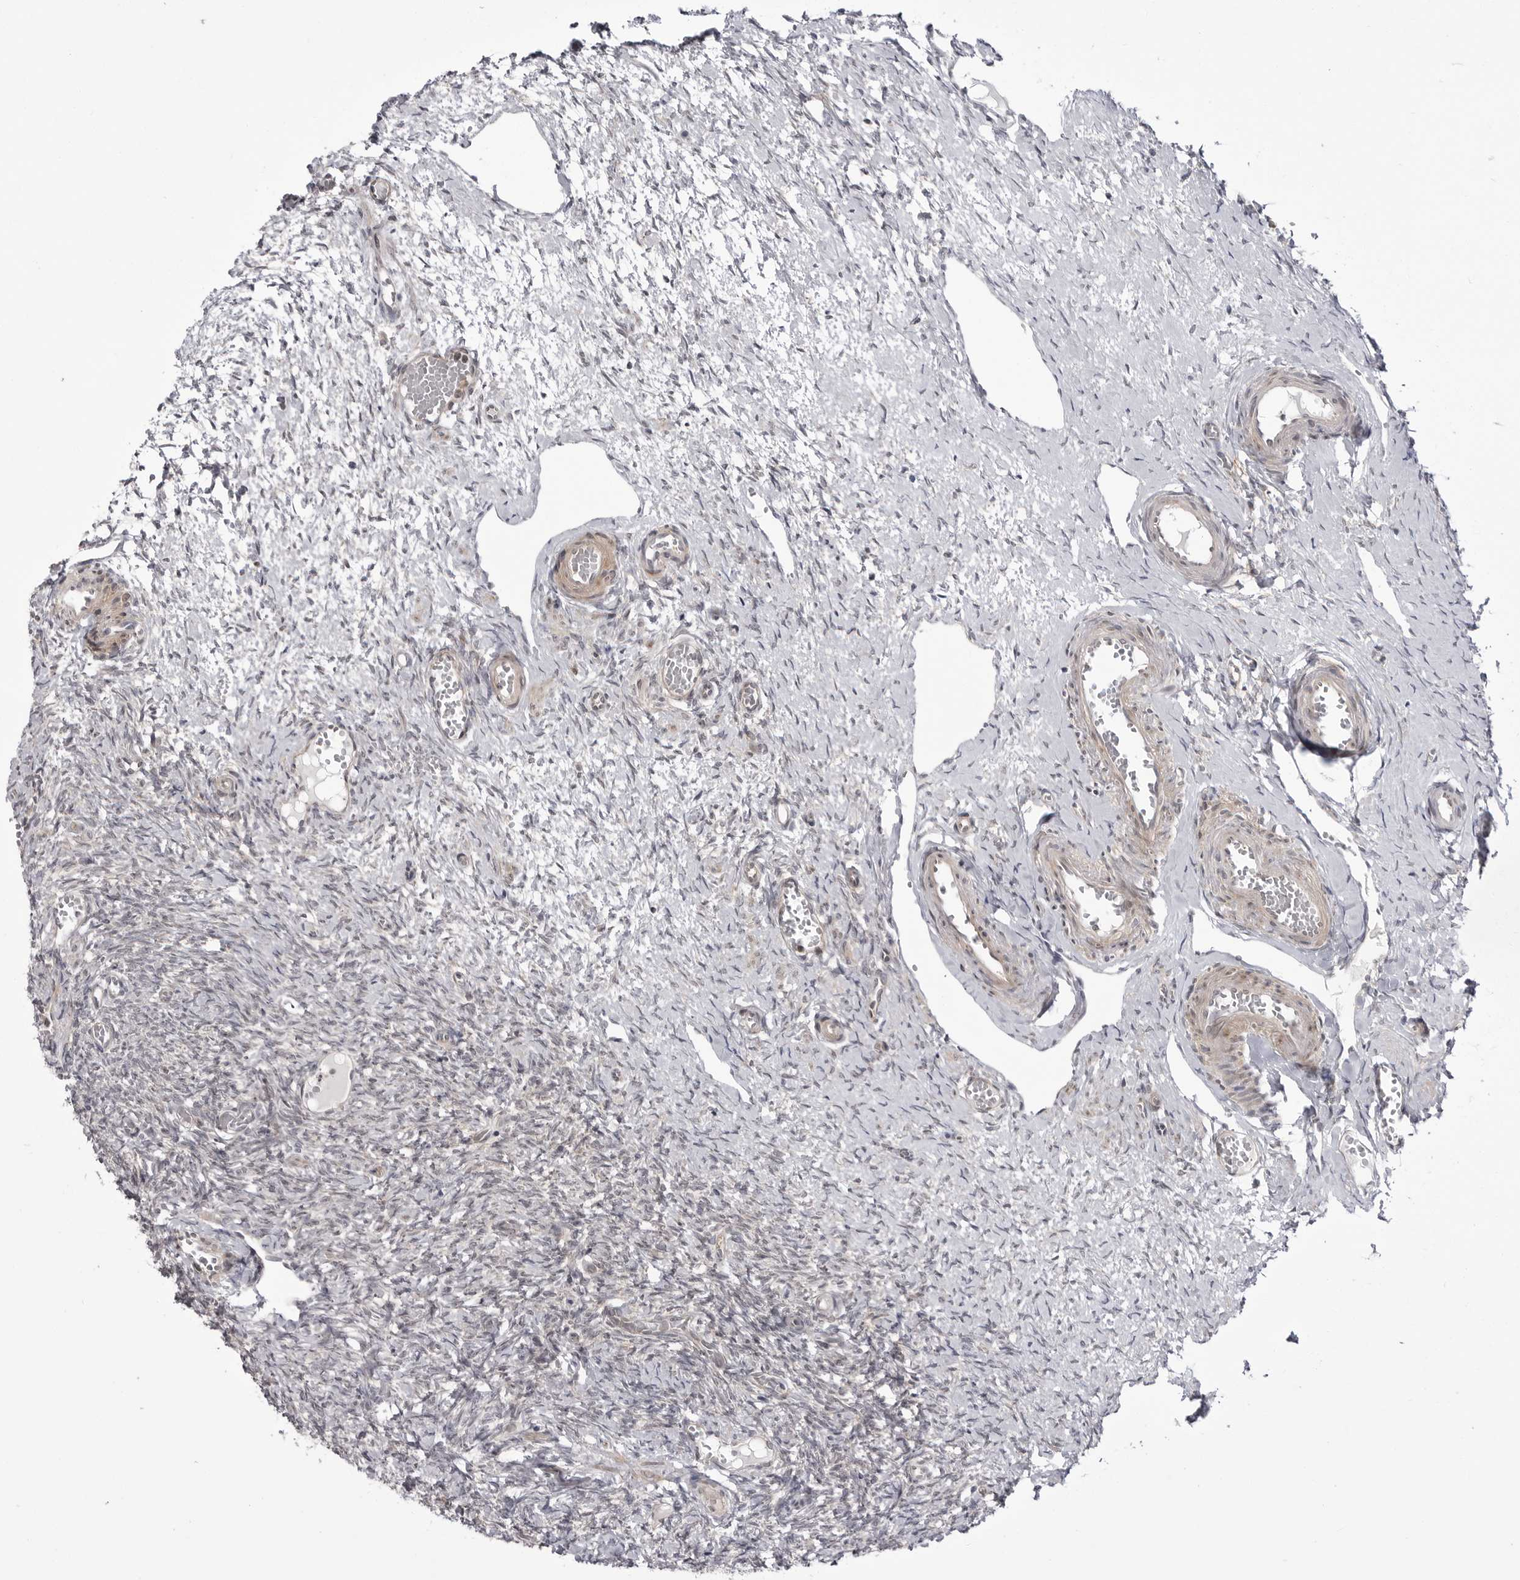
{"staining": {"intensity": "negative", "quantity": "none", "location": "none"}, "tissue": "ovary", "cell_type": "Ovarian stroma cells", "image_type": "normal", "snomed": [{"axis": "morphology", "description": "Adenocarcinoma, NOS"}, {"axis": "topography", "description": "Endometrium"}], "caption": "A high-resolution image shows immunohistochemistry staining of benign ovary, which reveals no significant expression in ovarian stroma cells.", "gene": "CCDC18", "patient": {"sex": "female", "age": 32}}